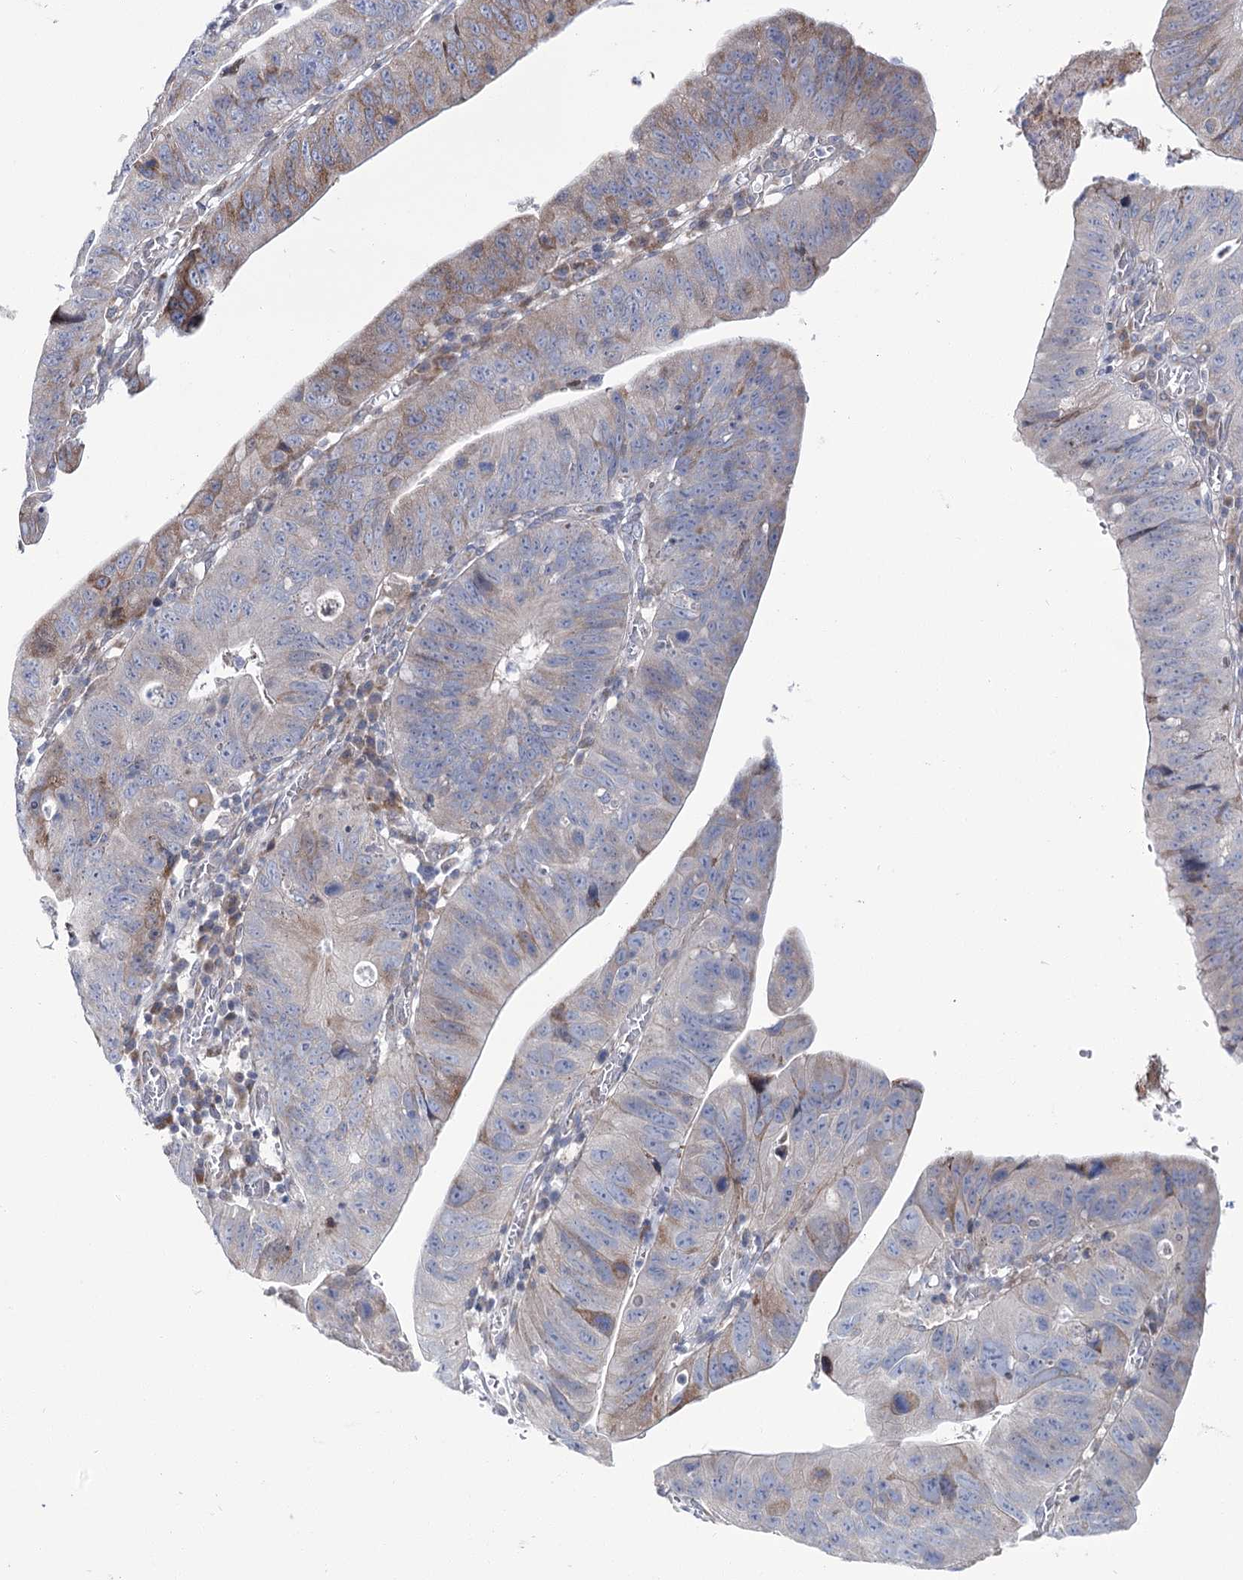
{"staining": {"intensity": "weak", "quantity": "<25%", "location": "cytoplasmic/membranous"}, "tissue": "stomach cancer", "cell_type": "Tumor cells", "image_type": "cancer", "snomed": [{"axis": "morphology", "description": "Adenocarcinoma, NOS"}, {"axis": "topography", "description": "Stomach"}], "caption": "Tumor cells show no significant positivity in adenocarcinoma (stomach).", "gene": "CPLANE1", "patient": {"sex": "male", "age": 59}}